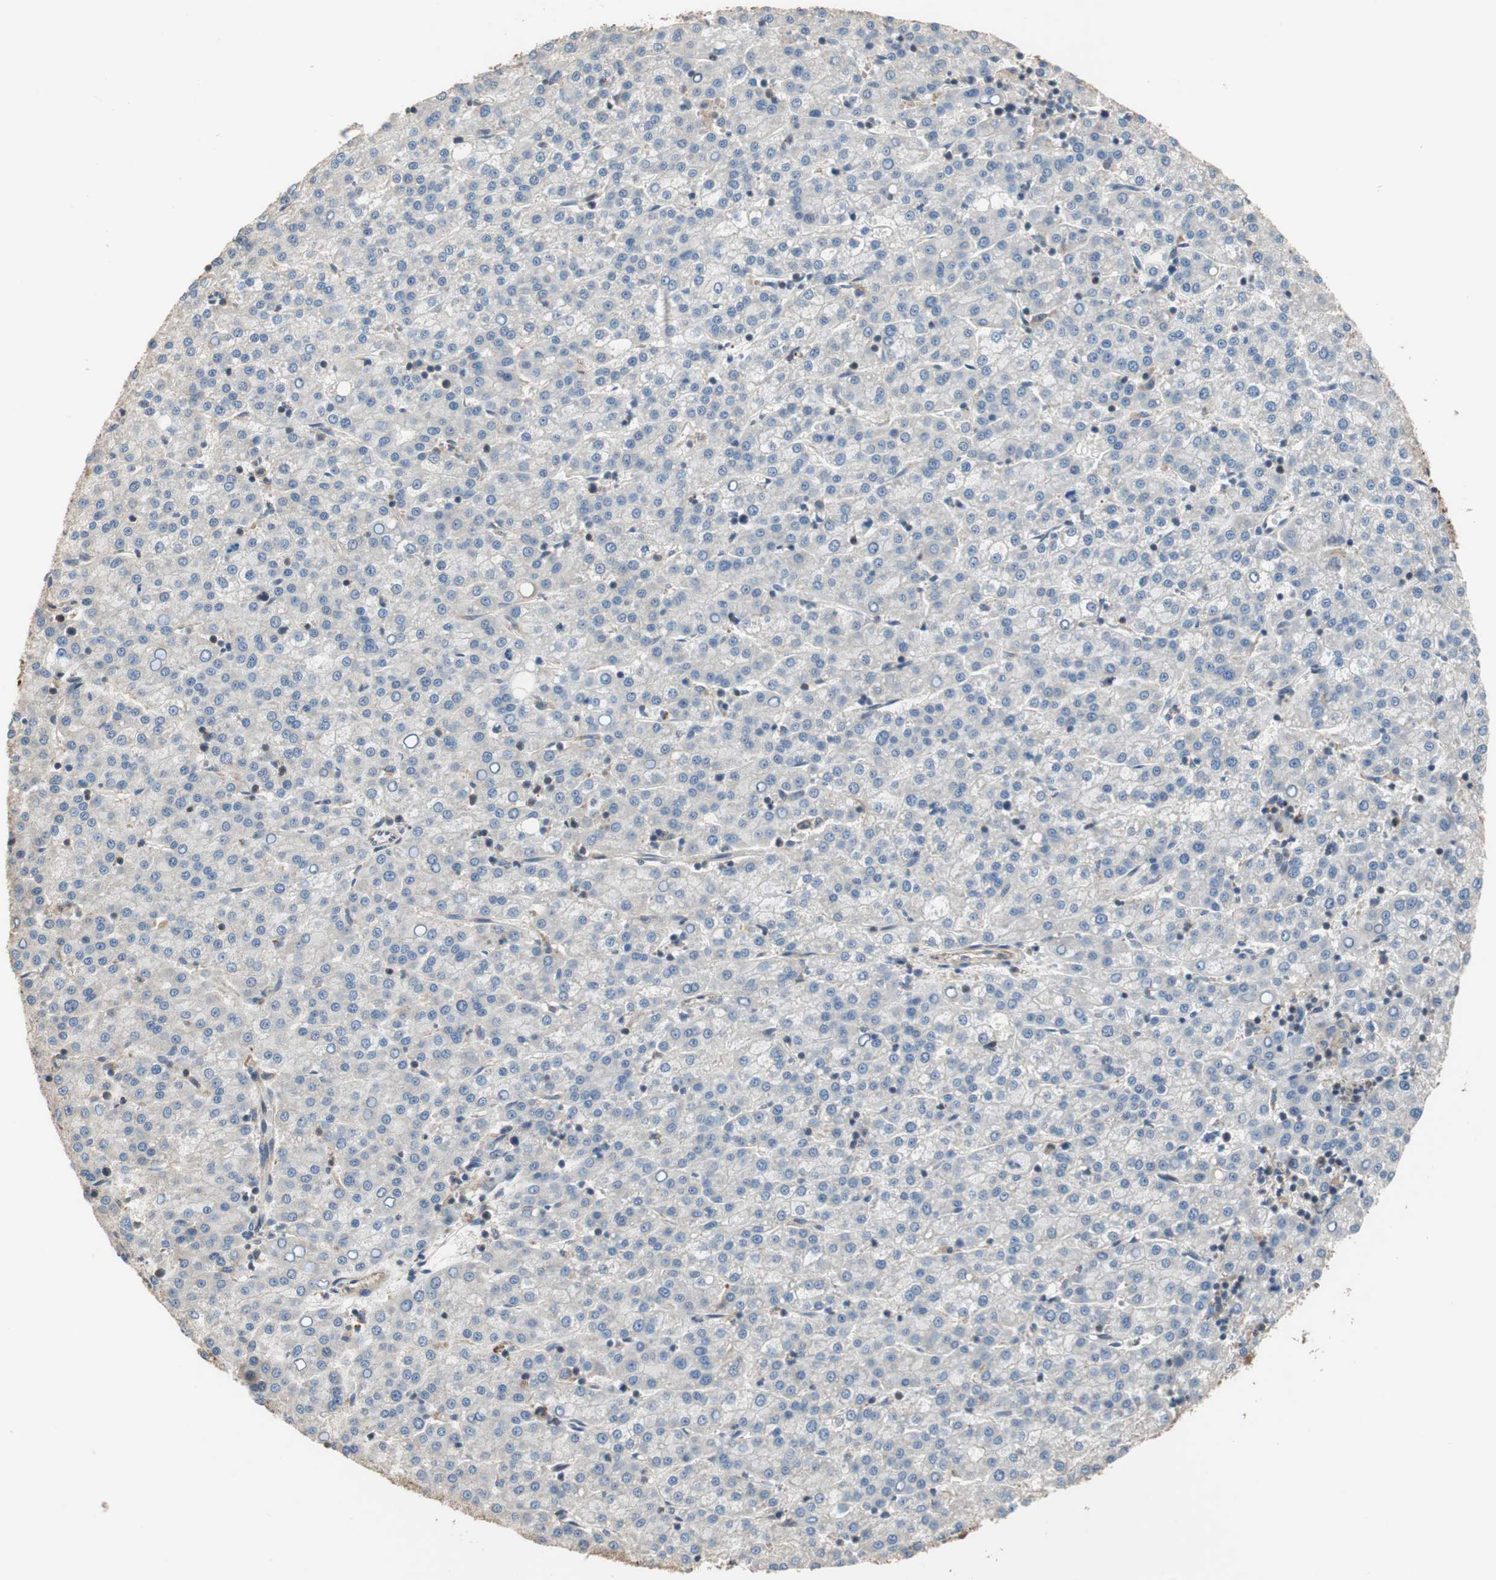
{"staining": {"intensity": "weak", "quantity": "<25%", "location": "cytoplasmic/membranous"}, "tissue": "liver cancer", "cell_type": "Tumor cells", "image_type": "cancer", "snomed": [{"axis": "morphology", "description": "Carcinoma, Hepatocellular, NOS"}, {"axis": "topography", "description": "Liver"}], "caption": "Tumor cells show no significant protein expression in liver hepatocellular carcinoma.", "gene": "MAP4K2", "patient": {"sex": "female", "age": 58}}